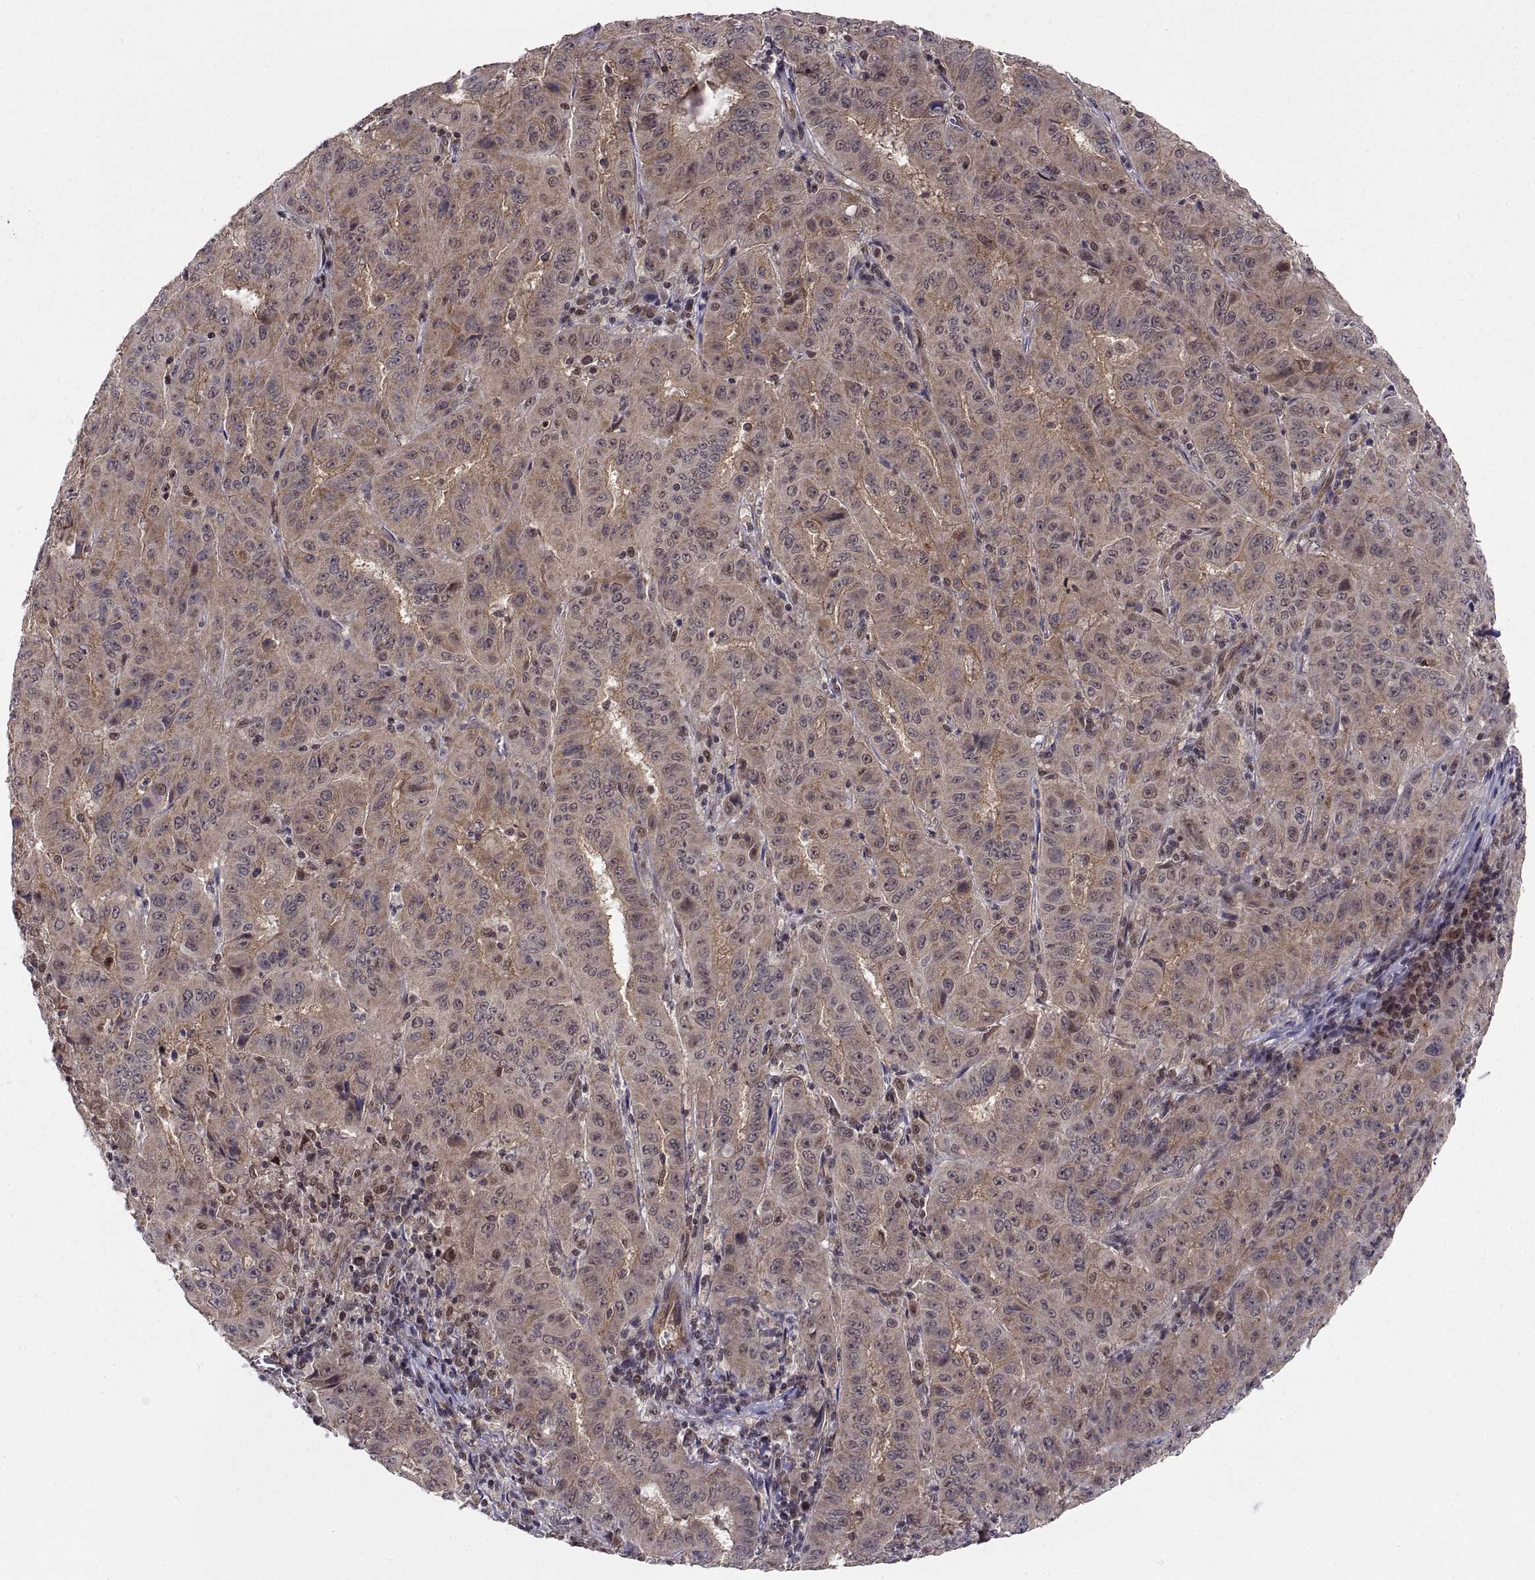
{"staining": {"intensity": "weak", "quantity": "25%-75%", "location": "cytoplasmic/membranous"}, "tissue": "pancreatic cancer", "cell_type": "Tumor cells", "image_type": "cancer", "snomed": [{"axis": "morphology", "description": "Adenocarcinoma, NOS"}, {"axis": "topography", "description": "Pancreas"}], "caption": "The micrograph demonstrates immunohistochemical staining of adenocarcinoma (pancreatic). There is weak cytoplasmic/membranous positivity is seen in about 25%-75% of tumor cells.", "gene": "ABL2", "patient": {"sex": "male", "age": 63}}